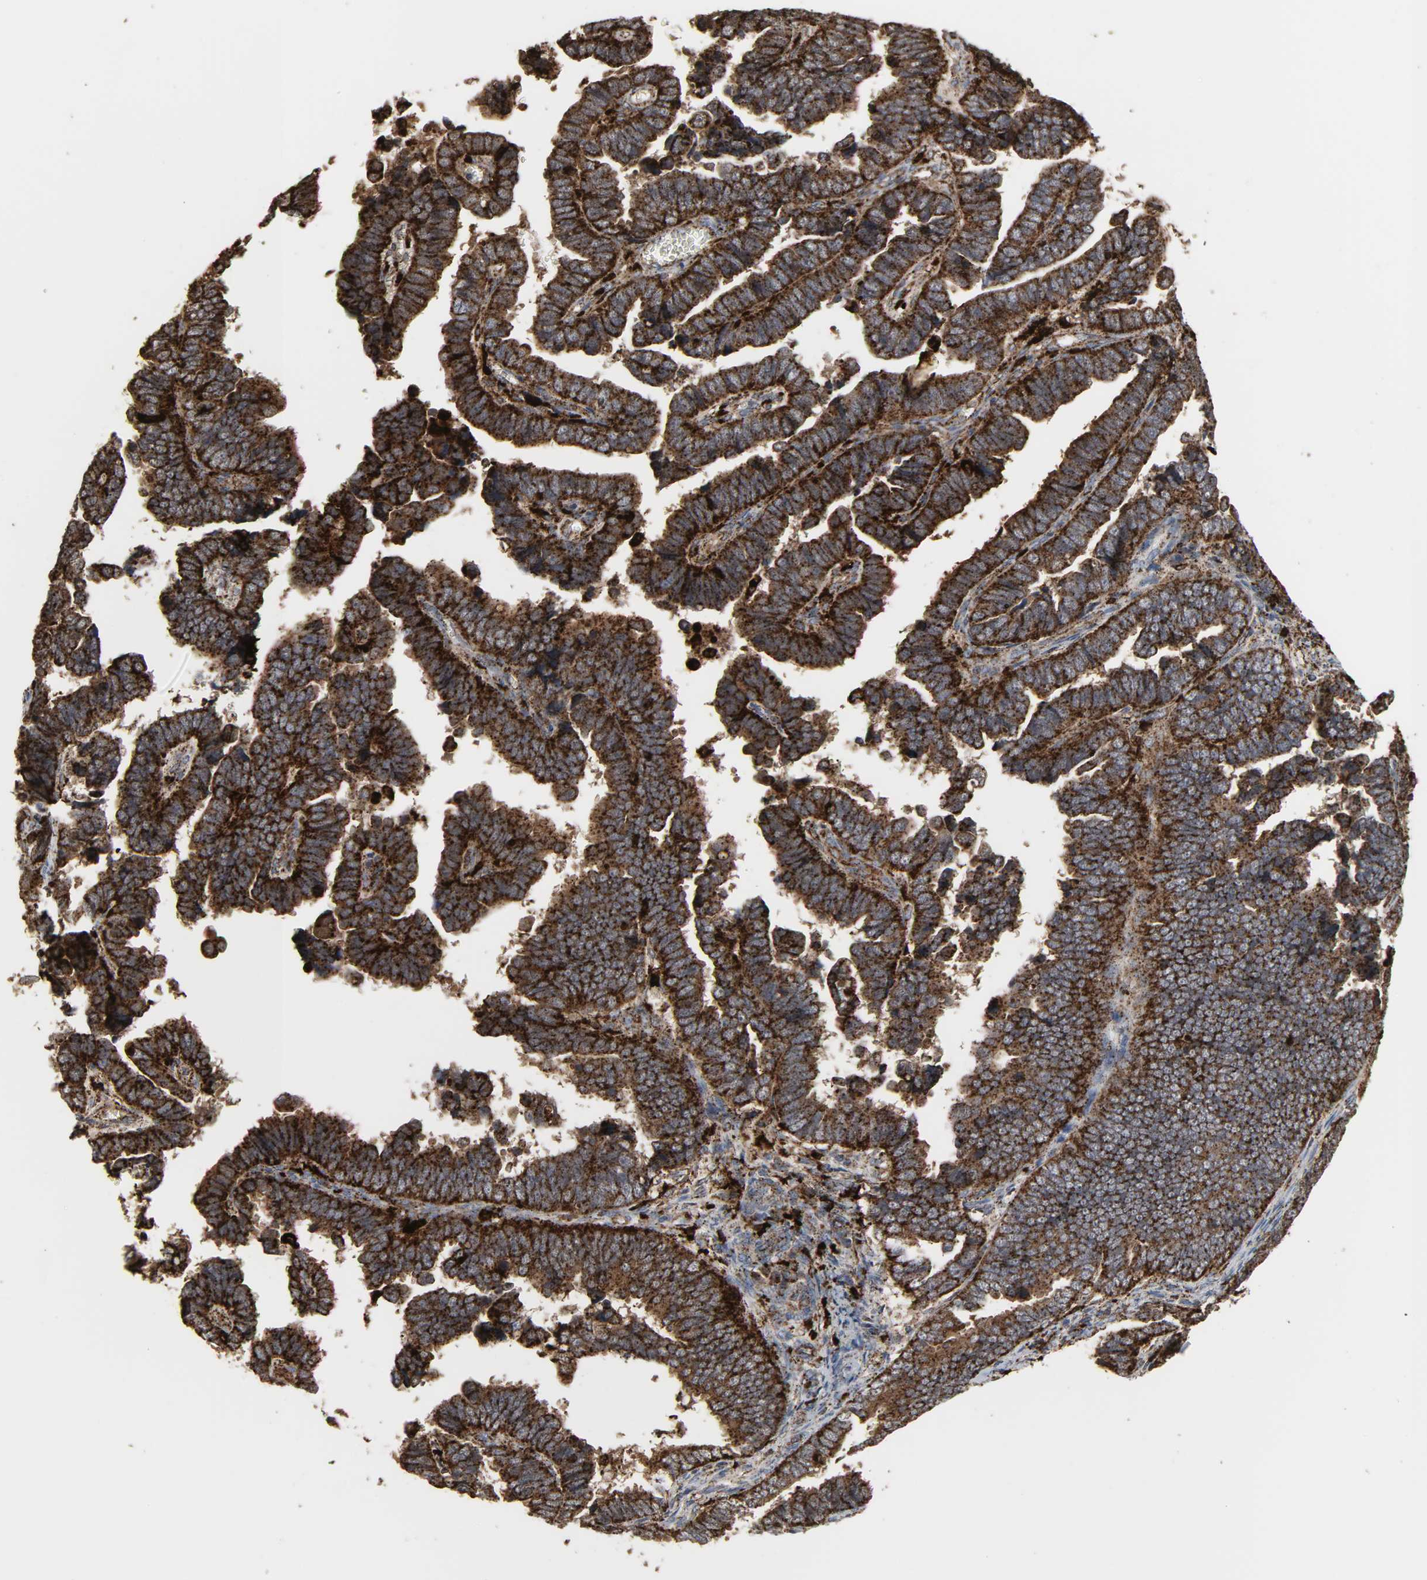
{"staining": {"intensity": "strong", "quantity": ">75%", "location": "cytoplasmic/membranous"}, "tissue": "endometrial cancer", "cell_type": "Tumor cells", "image_type": "cancer", "snomed": [{"axis": "morphology", "description": "Adenocarcinoma, NOS"}, {"axis": "topography", "description": "Endometrium"}], "caption": "Endometrial cancer stained with immunohistochemistry (IHC) displays strong cytoplasmic/membranous staining in approximately >75% of tumor cells.", "gene": "PSAP", "patient": {"sex": "female", "age": 75}}